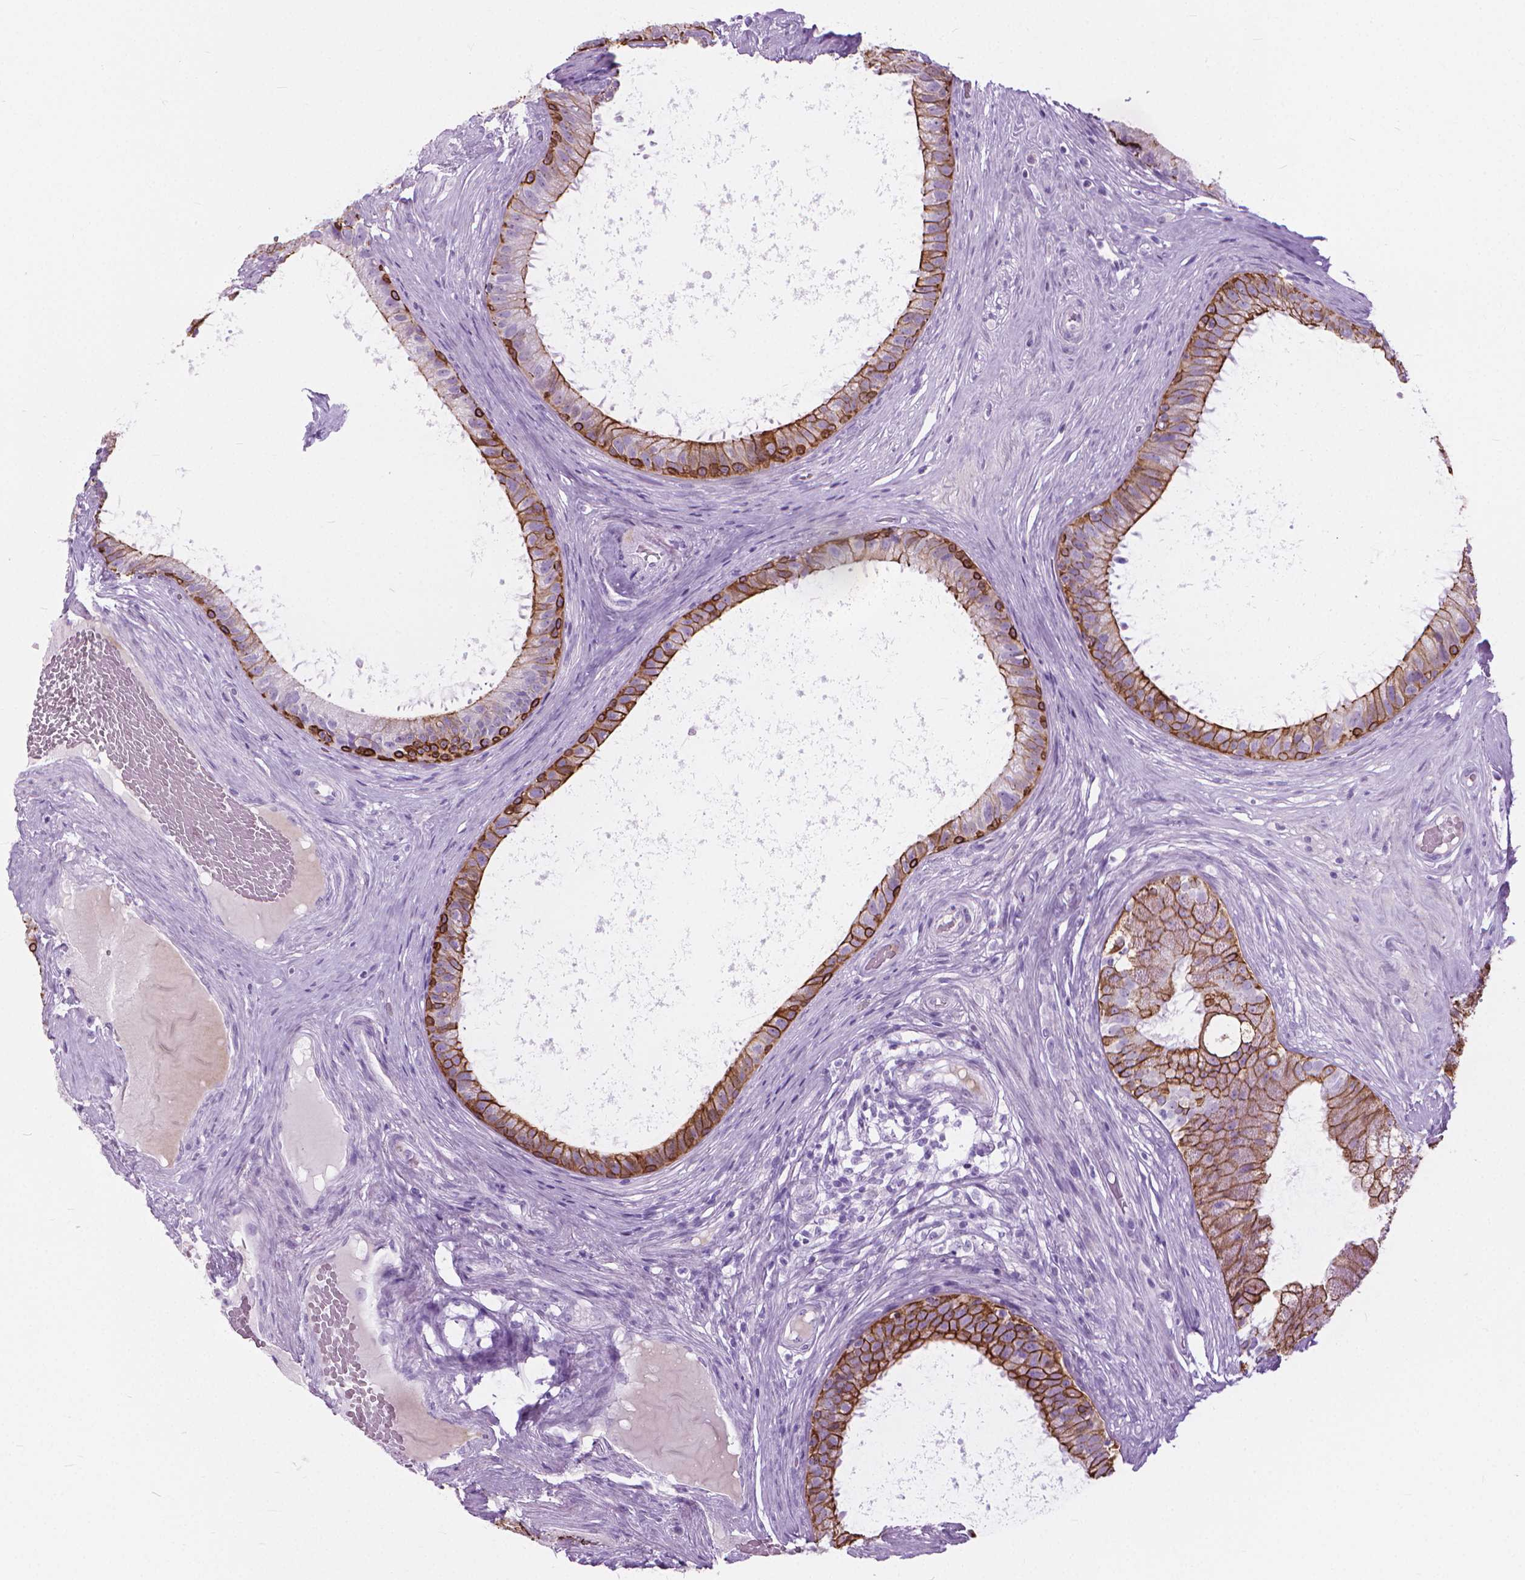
{"staining": {"intensity": "strong", "quantity": "<25%", "location": "cytoplasmic/membranous"}, "tissue": "epididymis", "cell_type": "Glandular cells", "image_type": "normal", "snomed": [{"axis": "morphology", "description": "Normal tissue, NOS"}, {"axis": "topography", "description": "Epididymis"}], "caption": "Normal epididymis reveals strong cytoplasmic/membranous positivity in about <25% of glandular cells.", "gene": "HTR2B", "patient": {"sex": "male", "age": 59}}